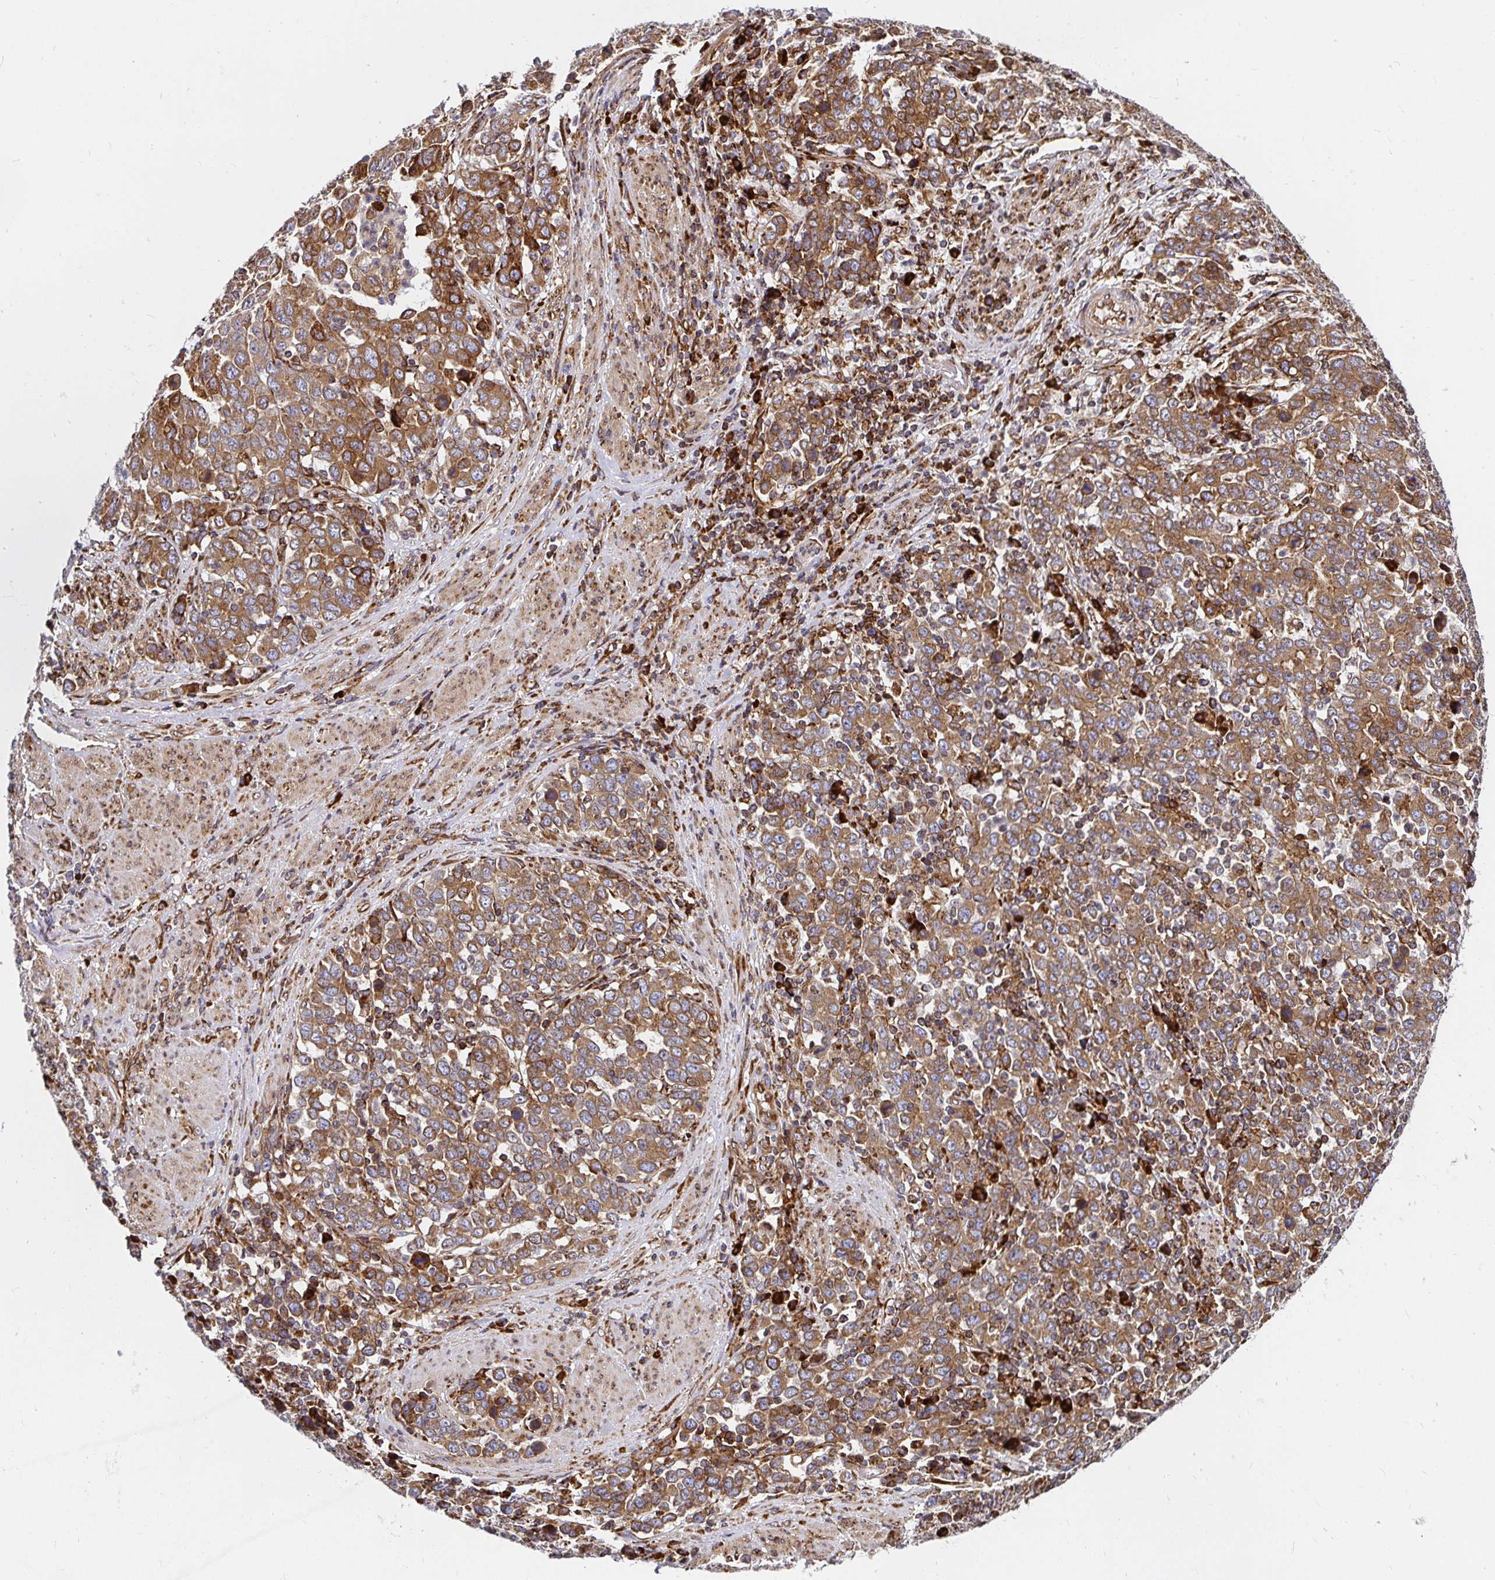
{"staining": {"intensity": "moderate", "quantity": ">75%", "location": "cytoplasmic/membranous"}, "tissue": "stomach cancer", "cell_type": "Tumor cells", "image_type": "cancer", "snomed": [{"axis": "morphology", "description": "Adenocarcinoma, NOS"}, {"axis": "topography", "description": "Stomach, upper"}], "caption": "Tumor cells display medium levels of moderate cytoplasmic/membranous staining in about >75% of cells in human adenocarcinoma (stomach).", "gene": "SMYD3", "patient": {"sex": "male", "age": 69}}